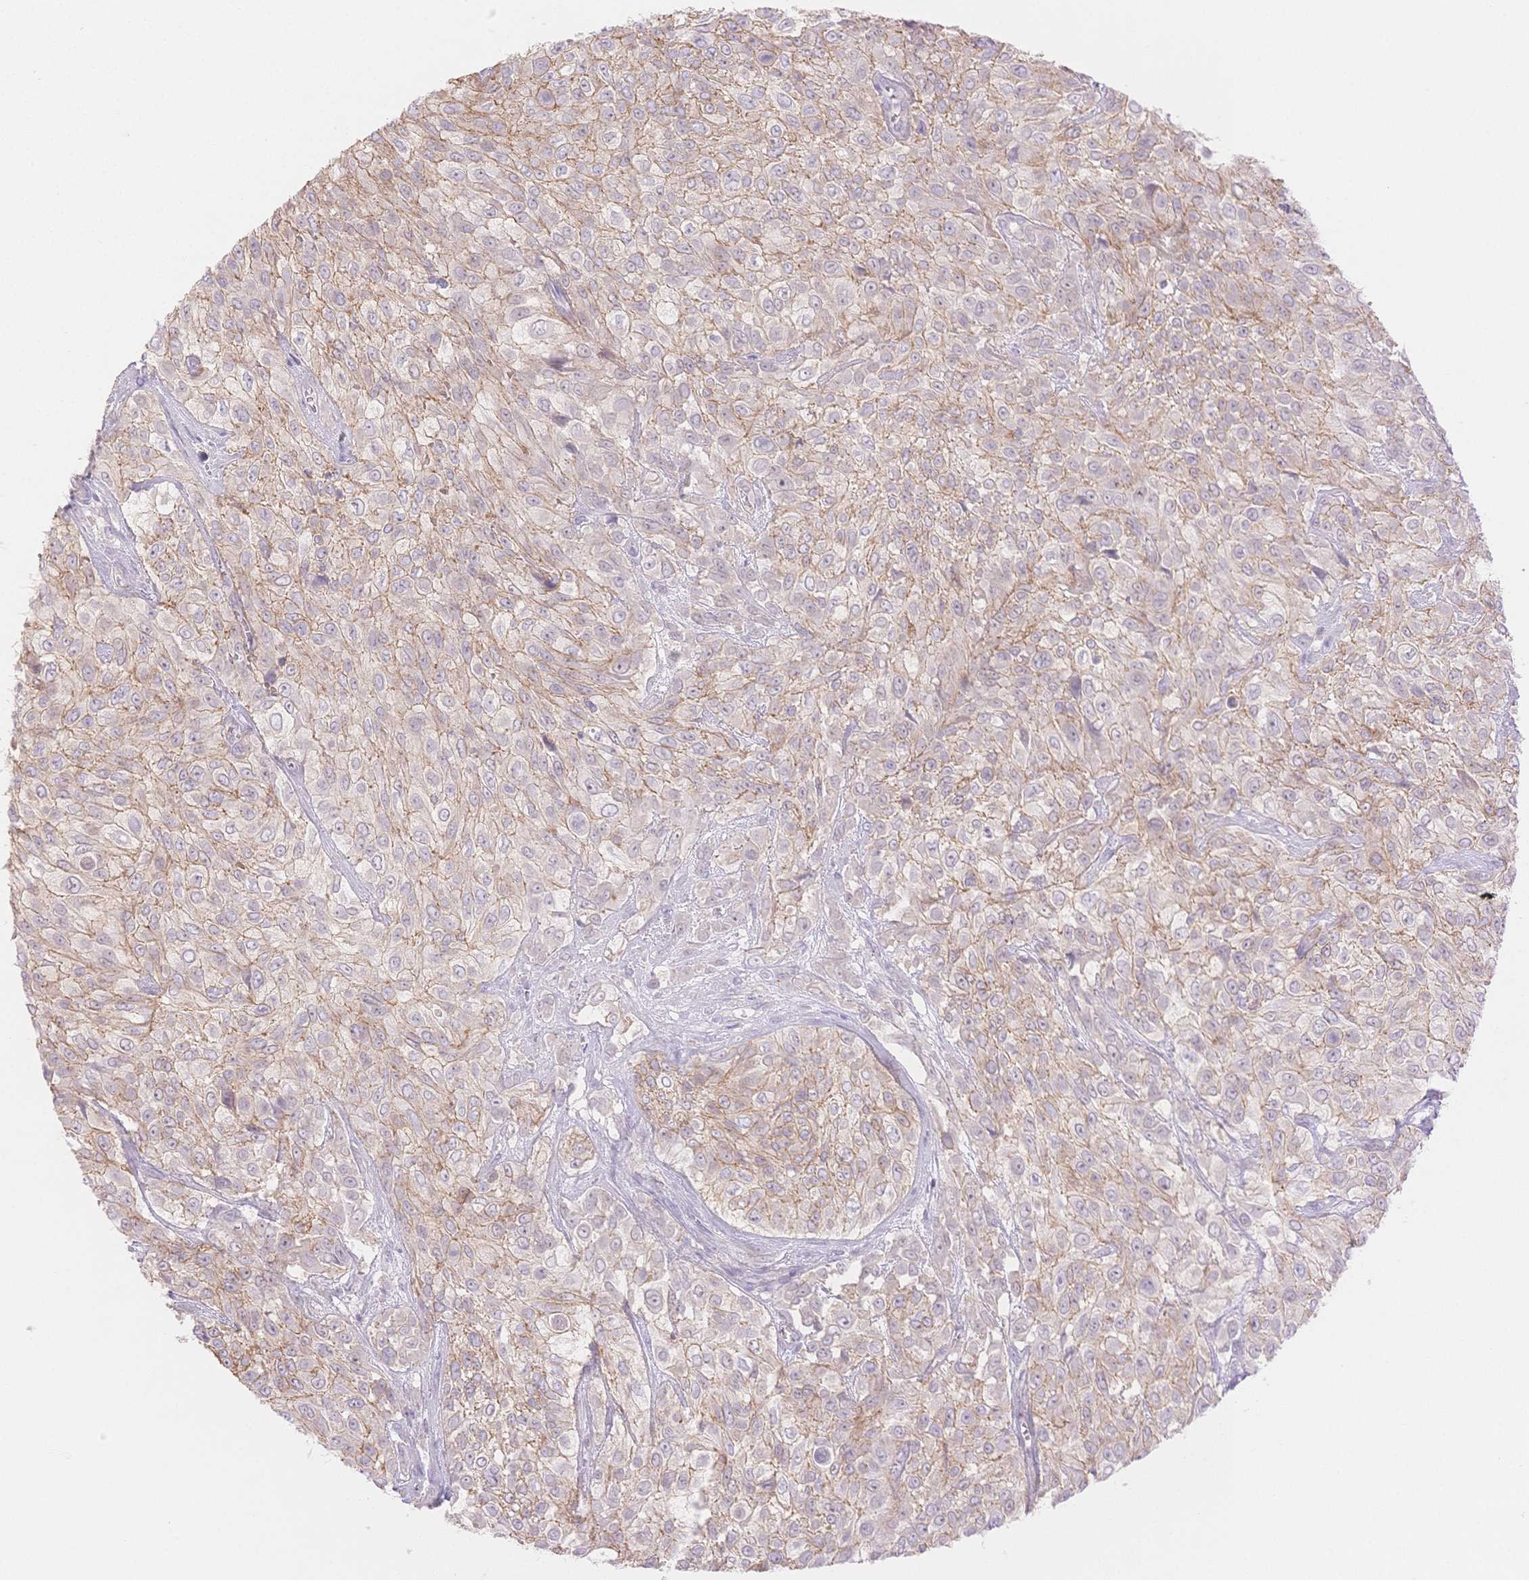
{"staining": {"intensity": "weak", "quantity": "25%-75%", "location": "cytoplasmic/membranous"}, "tissue": "urothelial cancer", "cell_type": "Tumor cells", "image_type": "cancer", "snomed": [{"axis": "morphology", "description": "Urothelial carcinoma, High grade"}, {"axis": "topography", "description": "Urinary bladder"}], "caption": "Weak cytoplasmic/membranous protein expression is identified in approximately 25%-75% of tumor cells in high-grade urothelial carcinoma.", "gene": "WDR54", "patient": {"sex": "male", "age": 57}}